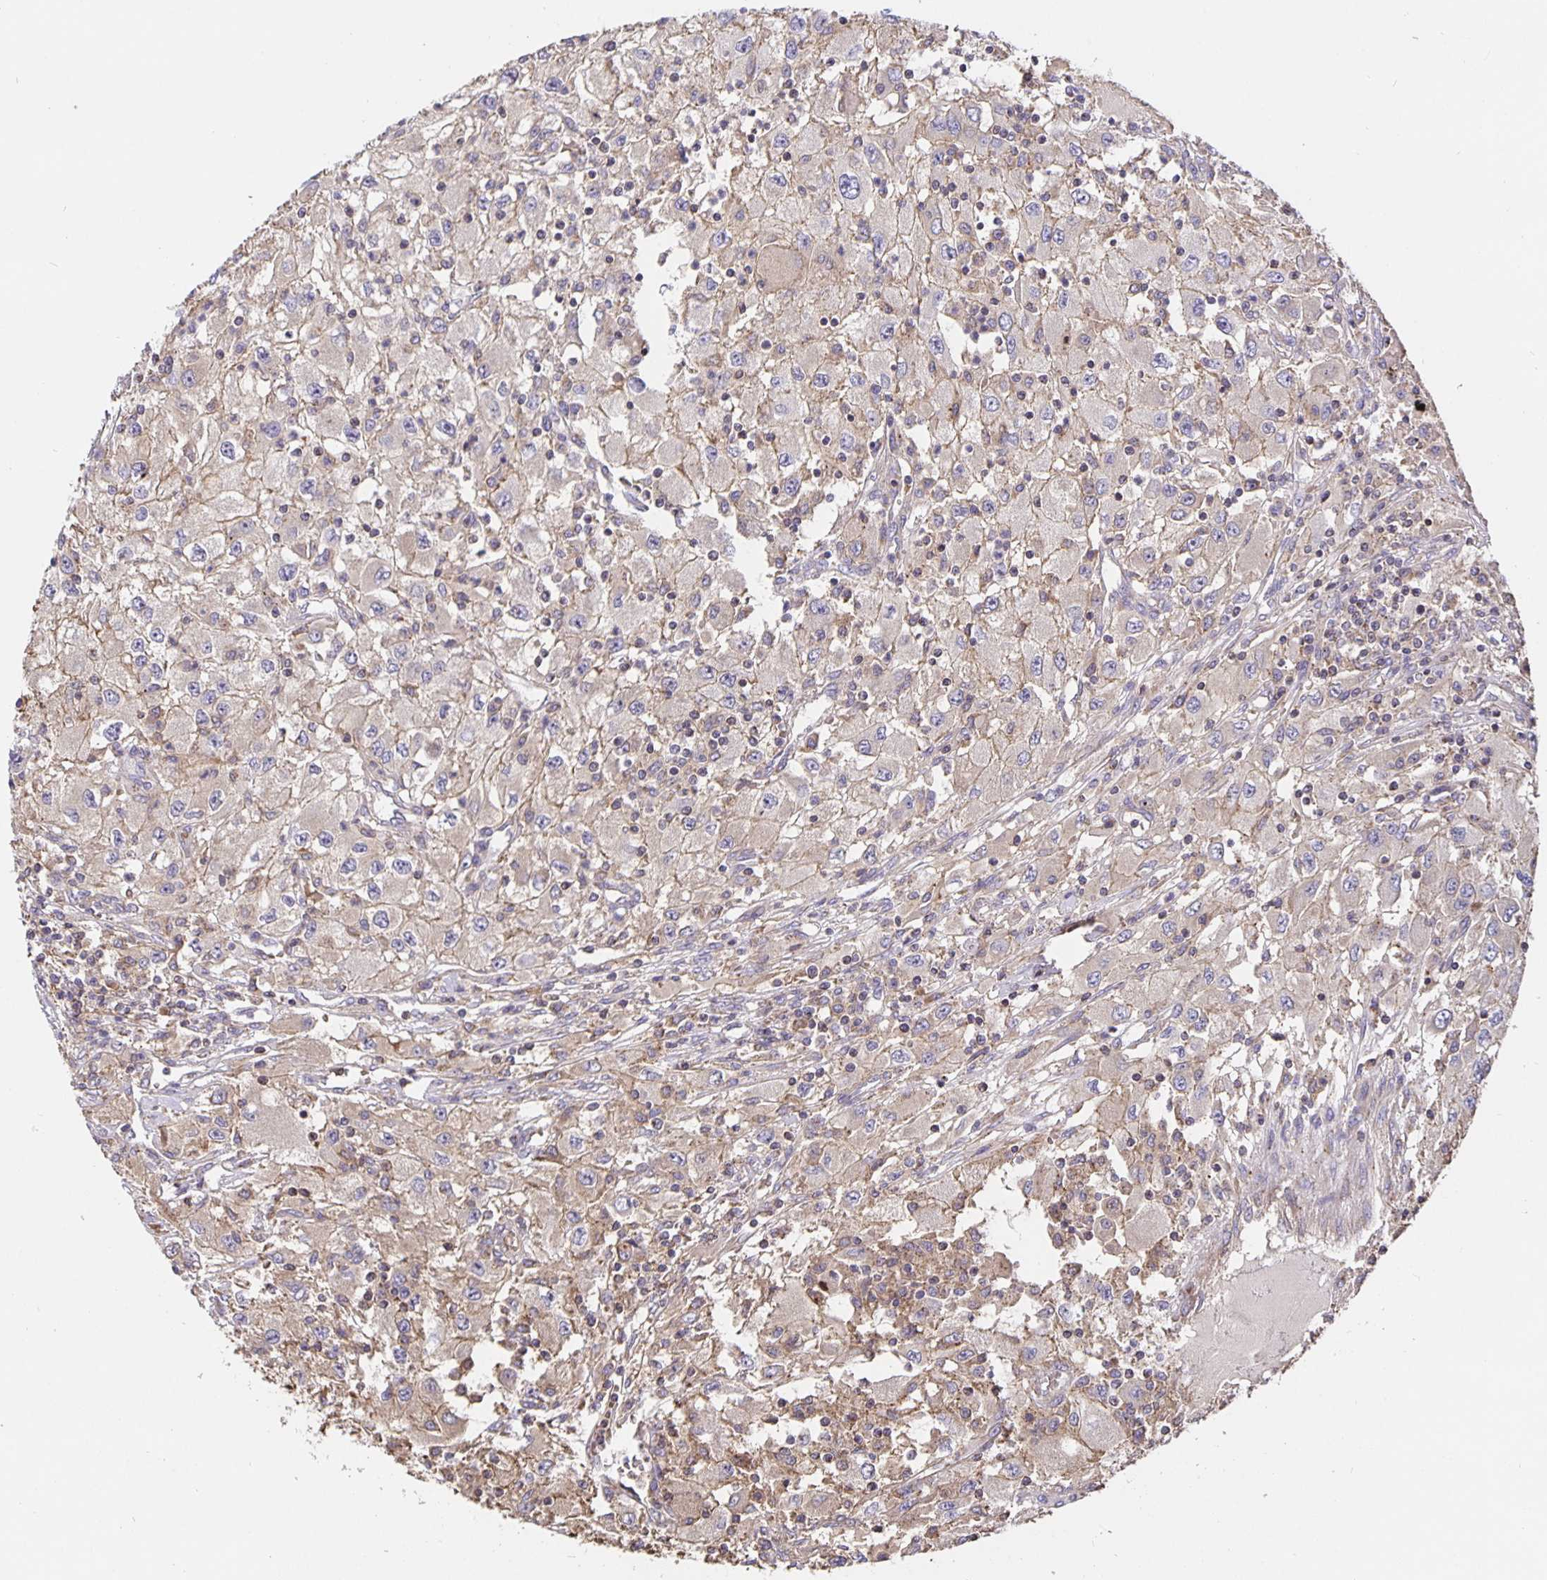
{"staining": {"intensity": "negative", "quantity": "none", "location": "none"}, "tissue": "renal cancer", "cell_type": "Tumor cells", "image_type": "cancer", "snomed": [{"axis": "morphology", "description": "Adenocarcinoma, NOS"}, {"axis": "topography", "description": "Kidney"}], "caption": "Protein analysis of renal cancer (adenocarcinoma) exhibits no significant expression in tumor cells. (DAB (3,3'-diaminobenzidine) immunohistochemistry visualized using brightfield microscopy, high magnification).", "gene": "TMEM71", "patient": {"sex": "female", "age": 67}}